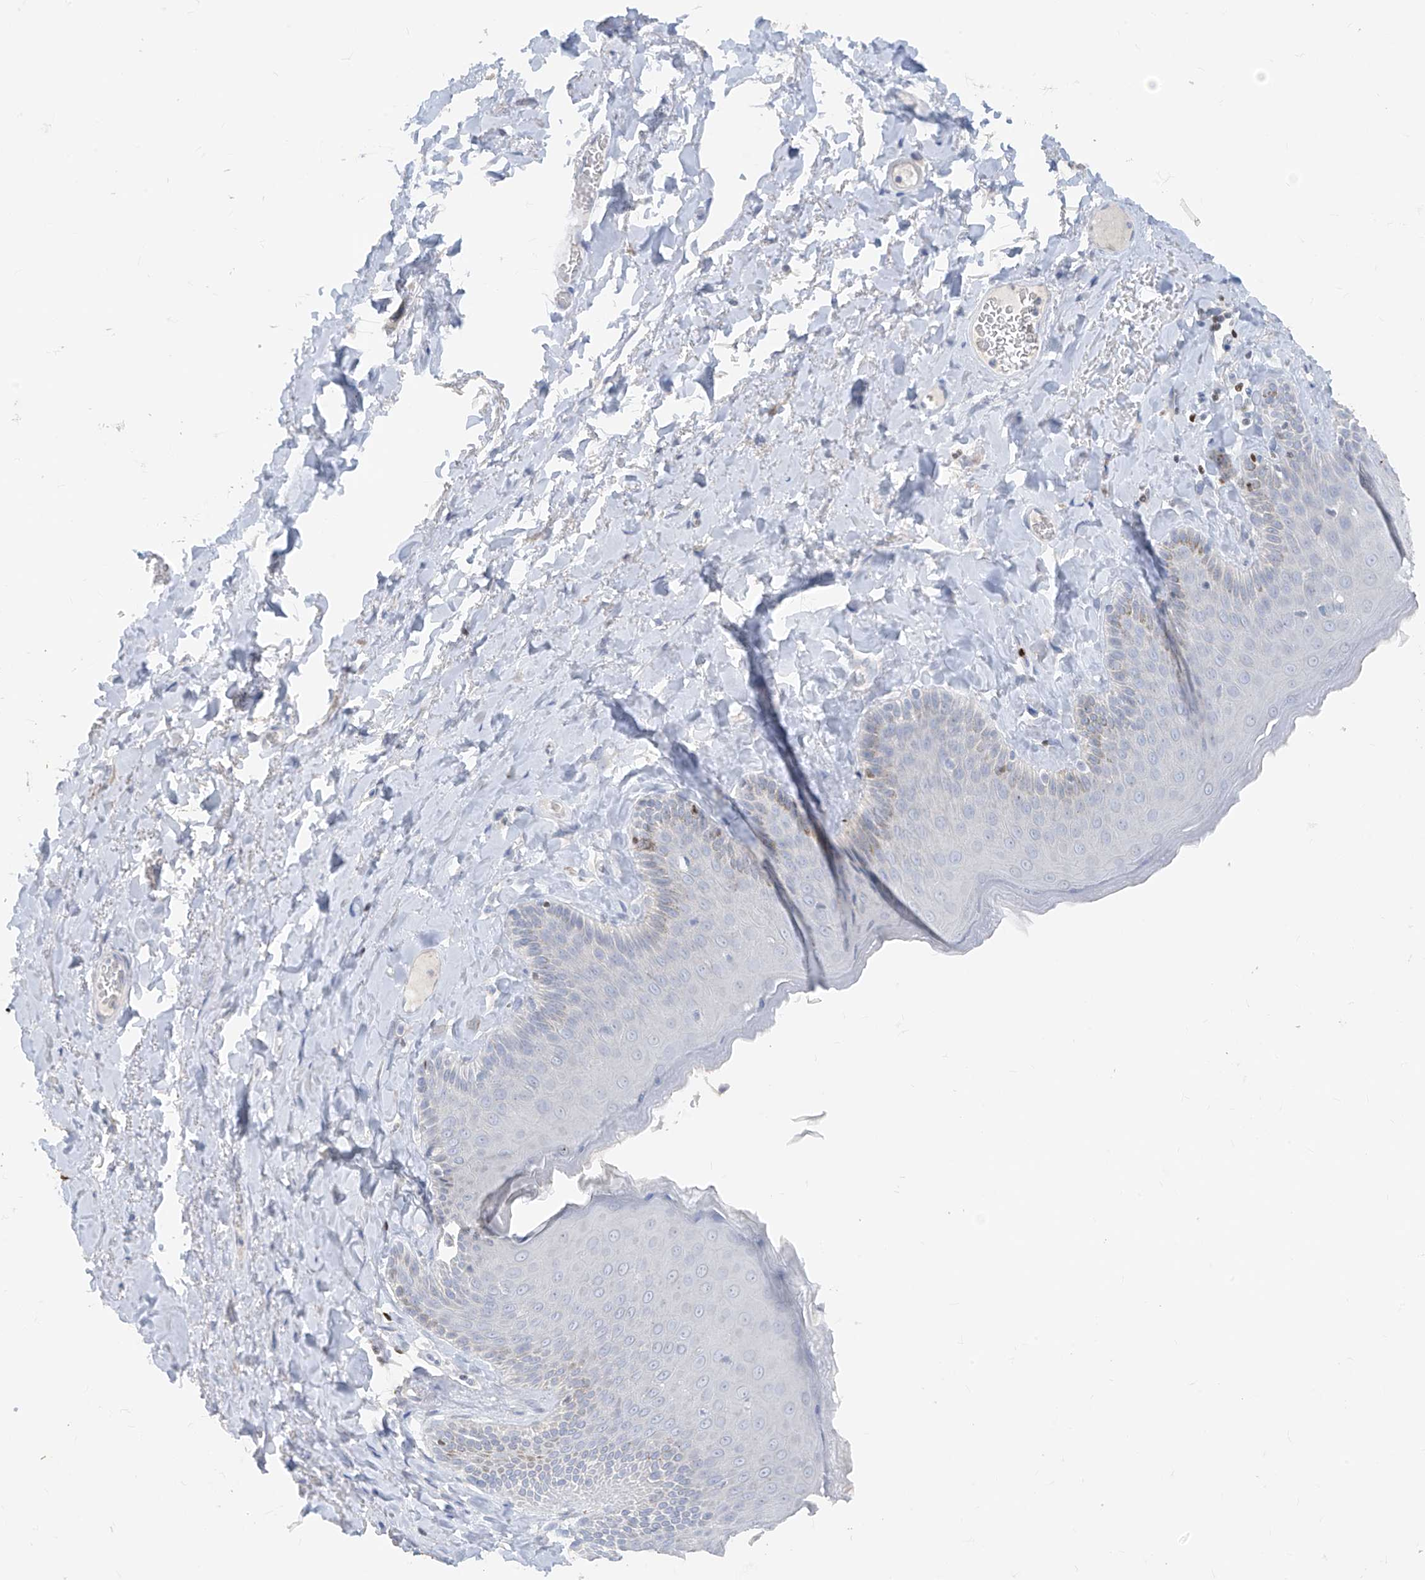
{"staining": {"intensity": "moderate", "quantity": "<25%", "location": "cytoplasmic/membranous"}, "tissue": "skin", "cell_type": "Epidermal cells", "image_type": "normal", "snomed": [{"axis": "morphology", "description": "Normal tissue, NOS"}, {"axis": "topography", "description": "Anal"}], "caption": "Epidermal cells exhibit low levels of moderate cytoplasmic/membranous positivity in approximately <25% of cells in unremarkable skin. Nuclei are stained in blue.", "gene": "TBX21", "patient": {"sex": "male", "age": 69}}